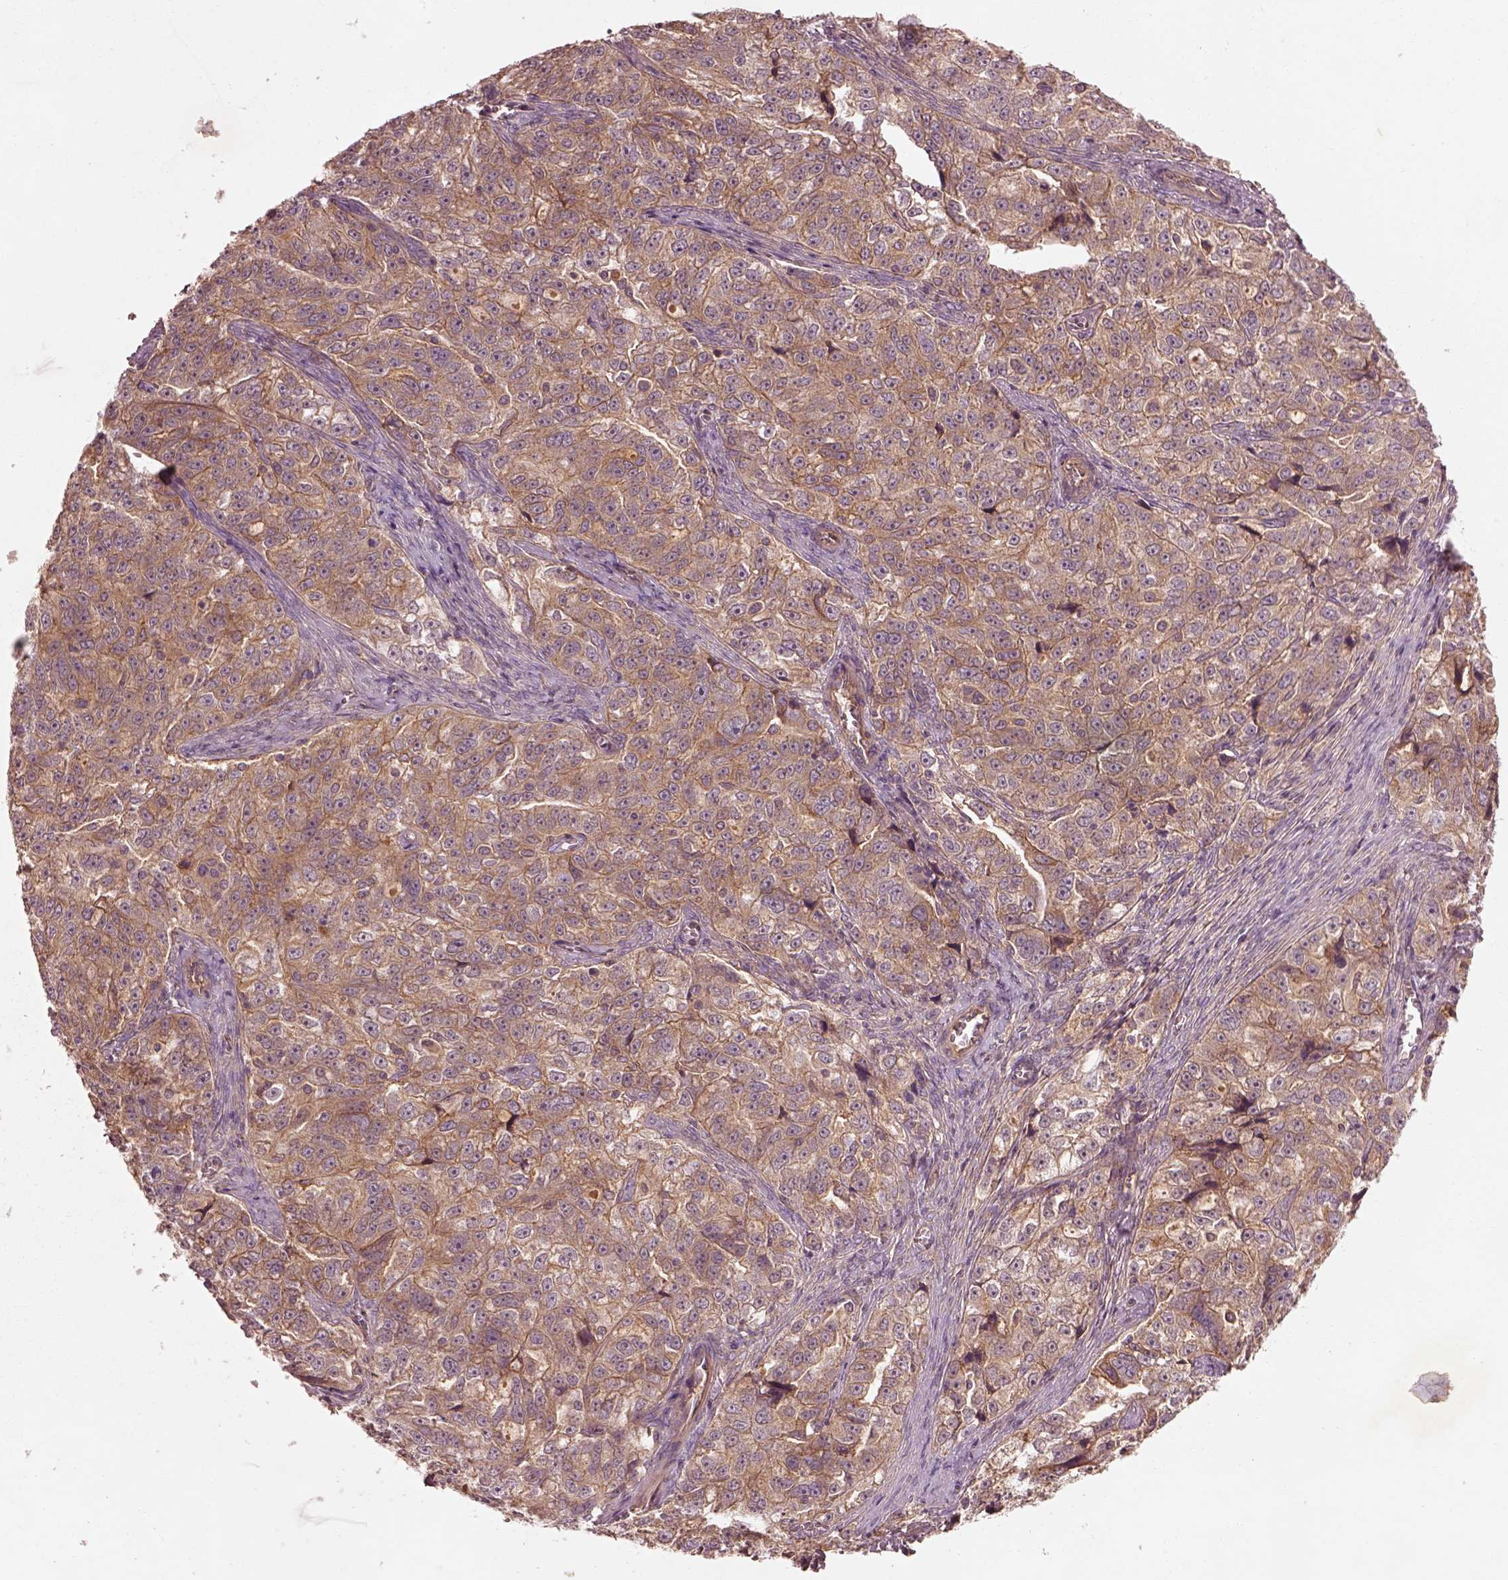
{"staining": {"intensity": "moderate", "quantity": ">75%", "location": "cytoplasmic/membranous"}, "tissue": "ovarian cancer", "cell_type": "Tumor cells", "image_type": "cancer", "snomed": [{"axis": "morphology", "description": "Cystadenocarcinoma, serous, NOS"}, {"axis": "topography", "description": "Ovary"}], "caption": "A photomicrograph showing moderate cytoplasmic/membranous positivity in approximately >75% of tumor cells in ovarian serous cystadenocarcinoma, as visualized by brown immunohistochemical staining.", "gene": "FAM234A", "patient": {"sex": "female", "age": 51}}